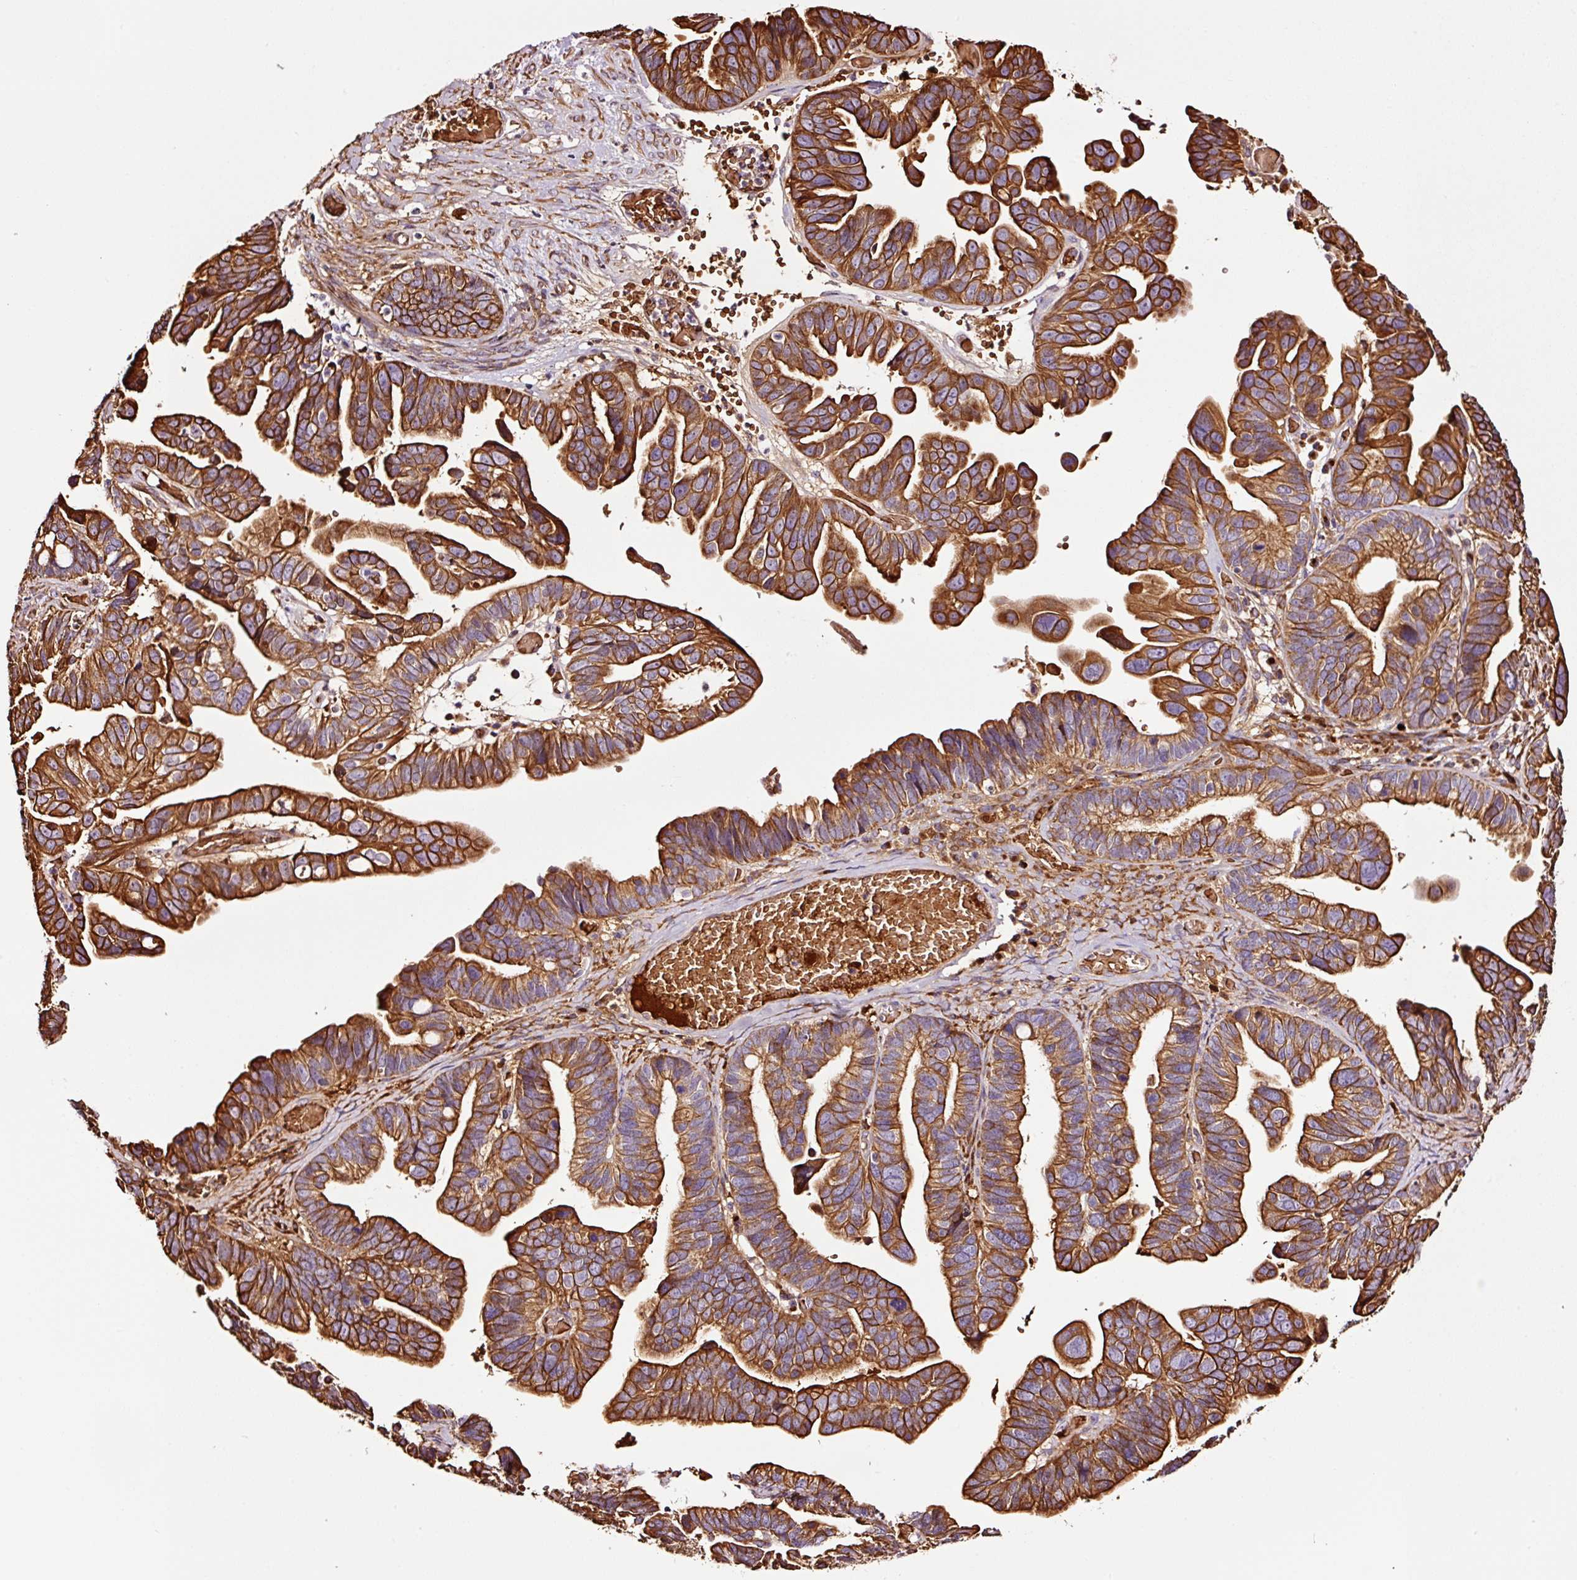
{"staining": {"intensity": "strong", "quantity": ">75%", "location": "cytoplasmic/membranous"}, "tissue": "ovarian cancer", "cell_type": "Tumor cells", "image_type": "cancer", "snomed": [{"axis": "morphology", "description": "Cystadenocarcinoma, serous, NOS"}, {"axis": "topography", "description": "Ovary"}], "caption": "Protein expression analysis of human ovarian serous cystadenocarcinoma reveals strong cytoplasmic/membranous expression in about >75% of tumor cells.", "gene": "PGLYRP2", "patient": {"sex": "female", "age": 56}}